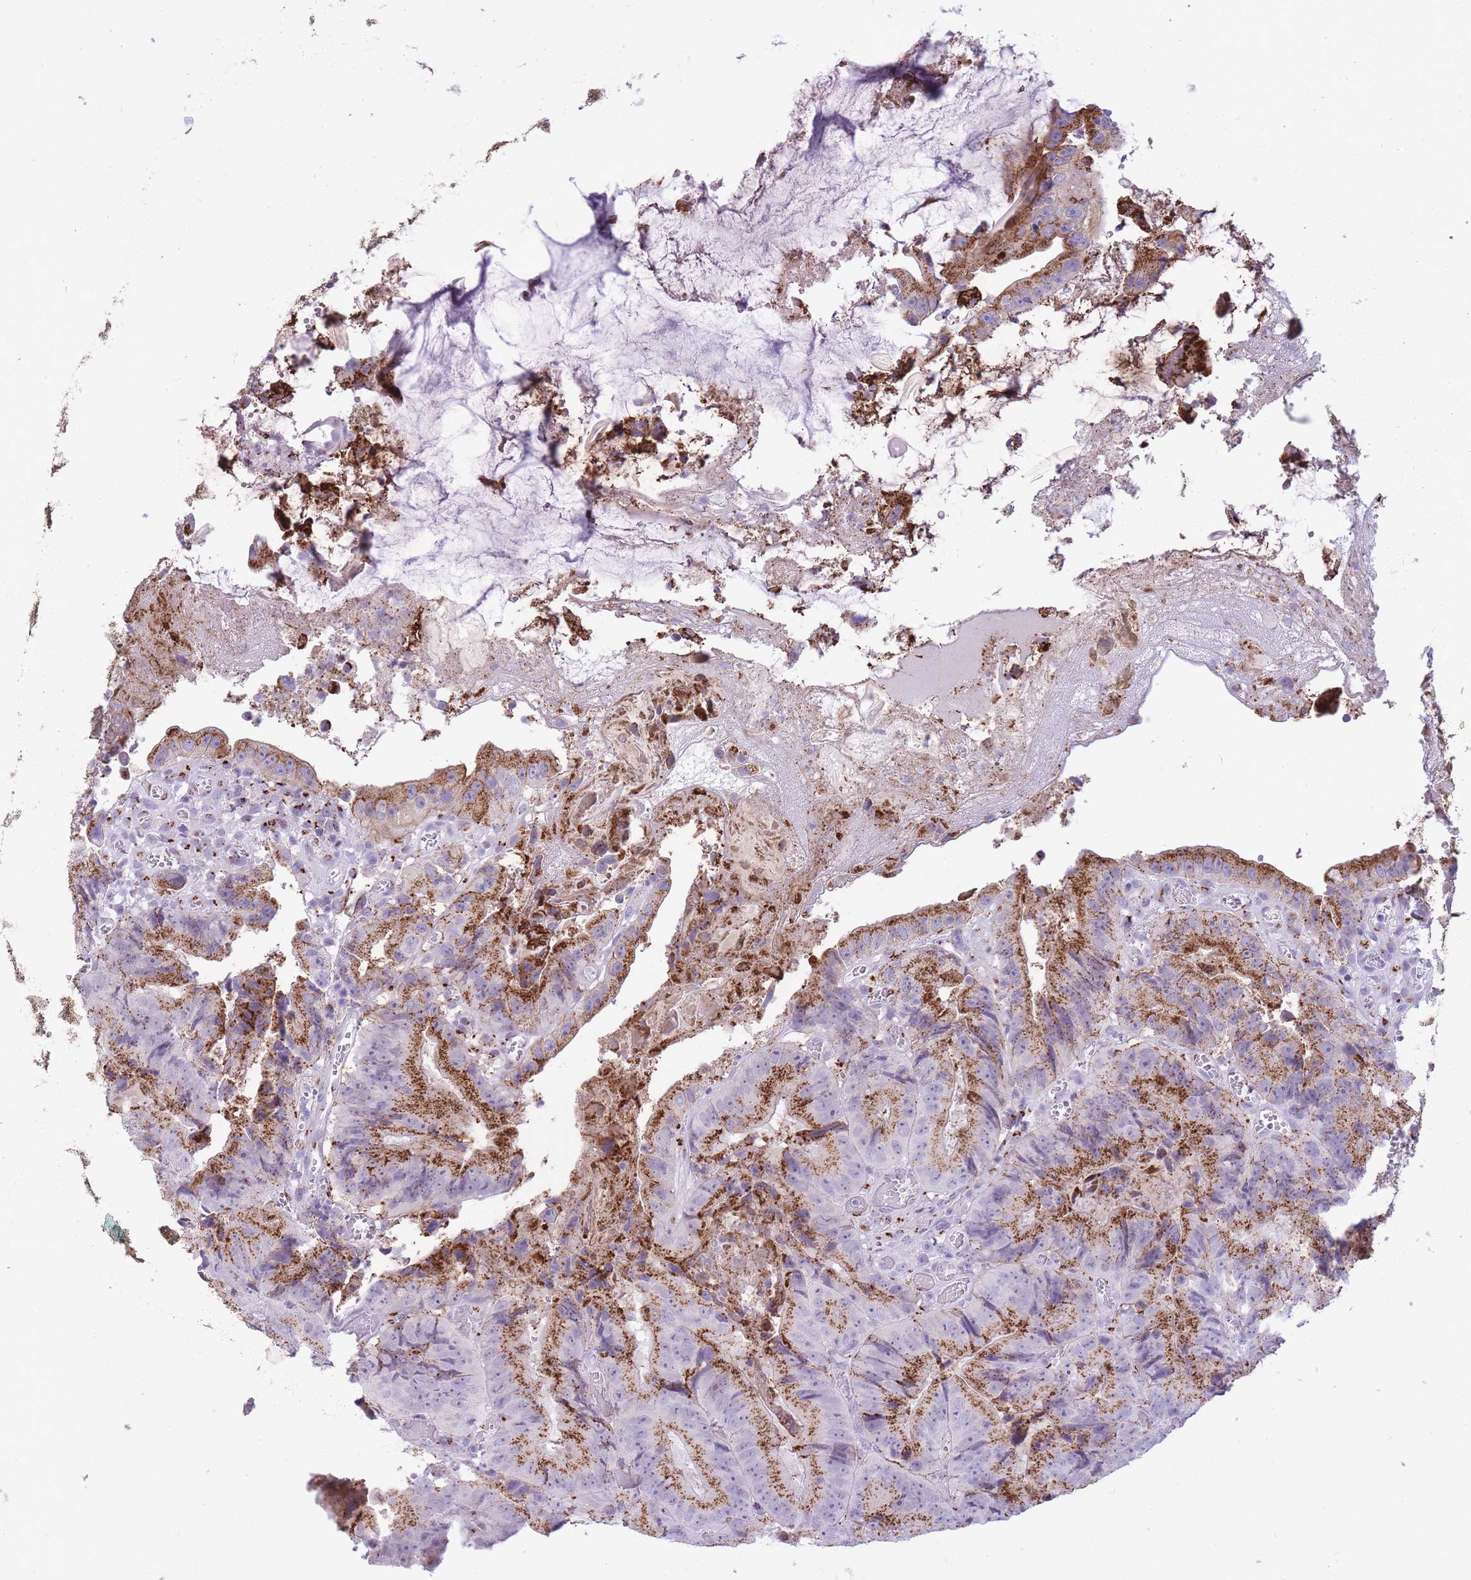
{"staining": {"intensity": "moderate", "quantity": ">75%", "location": "cytoplasmic/membranous"}, "tissue": "colorectal cancer", "cell_type": "Tumor cells", "image_type": "cancer", "snomed": [{"axis": "morphology", "description": "Adenocarcinoma, NOS"}, {"axis": "topography", "description": "Colon"}], "caption": "Immunohistochemical staining of adenocarcinoma (colorectal) shows medium levels of moderate cytoplasmic/membranous protein staining in about >75% of tumor cells.", "gene": "B4GALT2", "patient": {"sex": "female", "age": 86}}